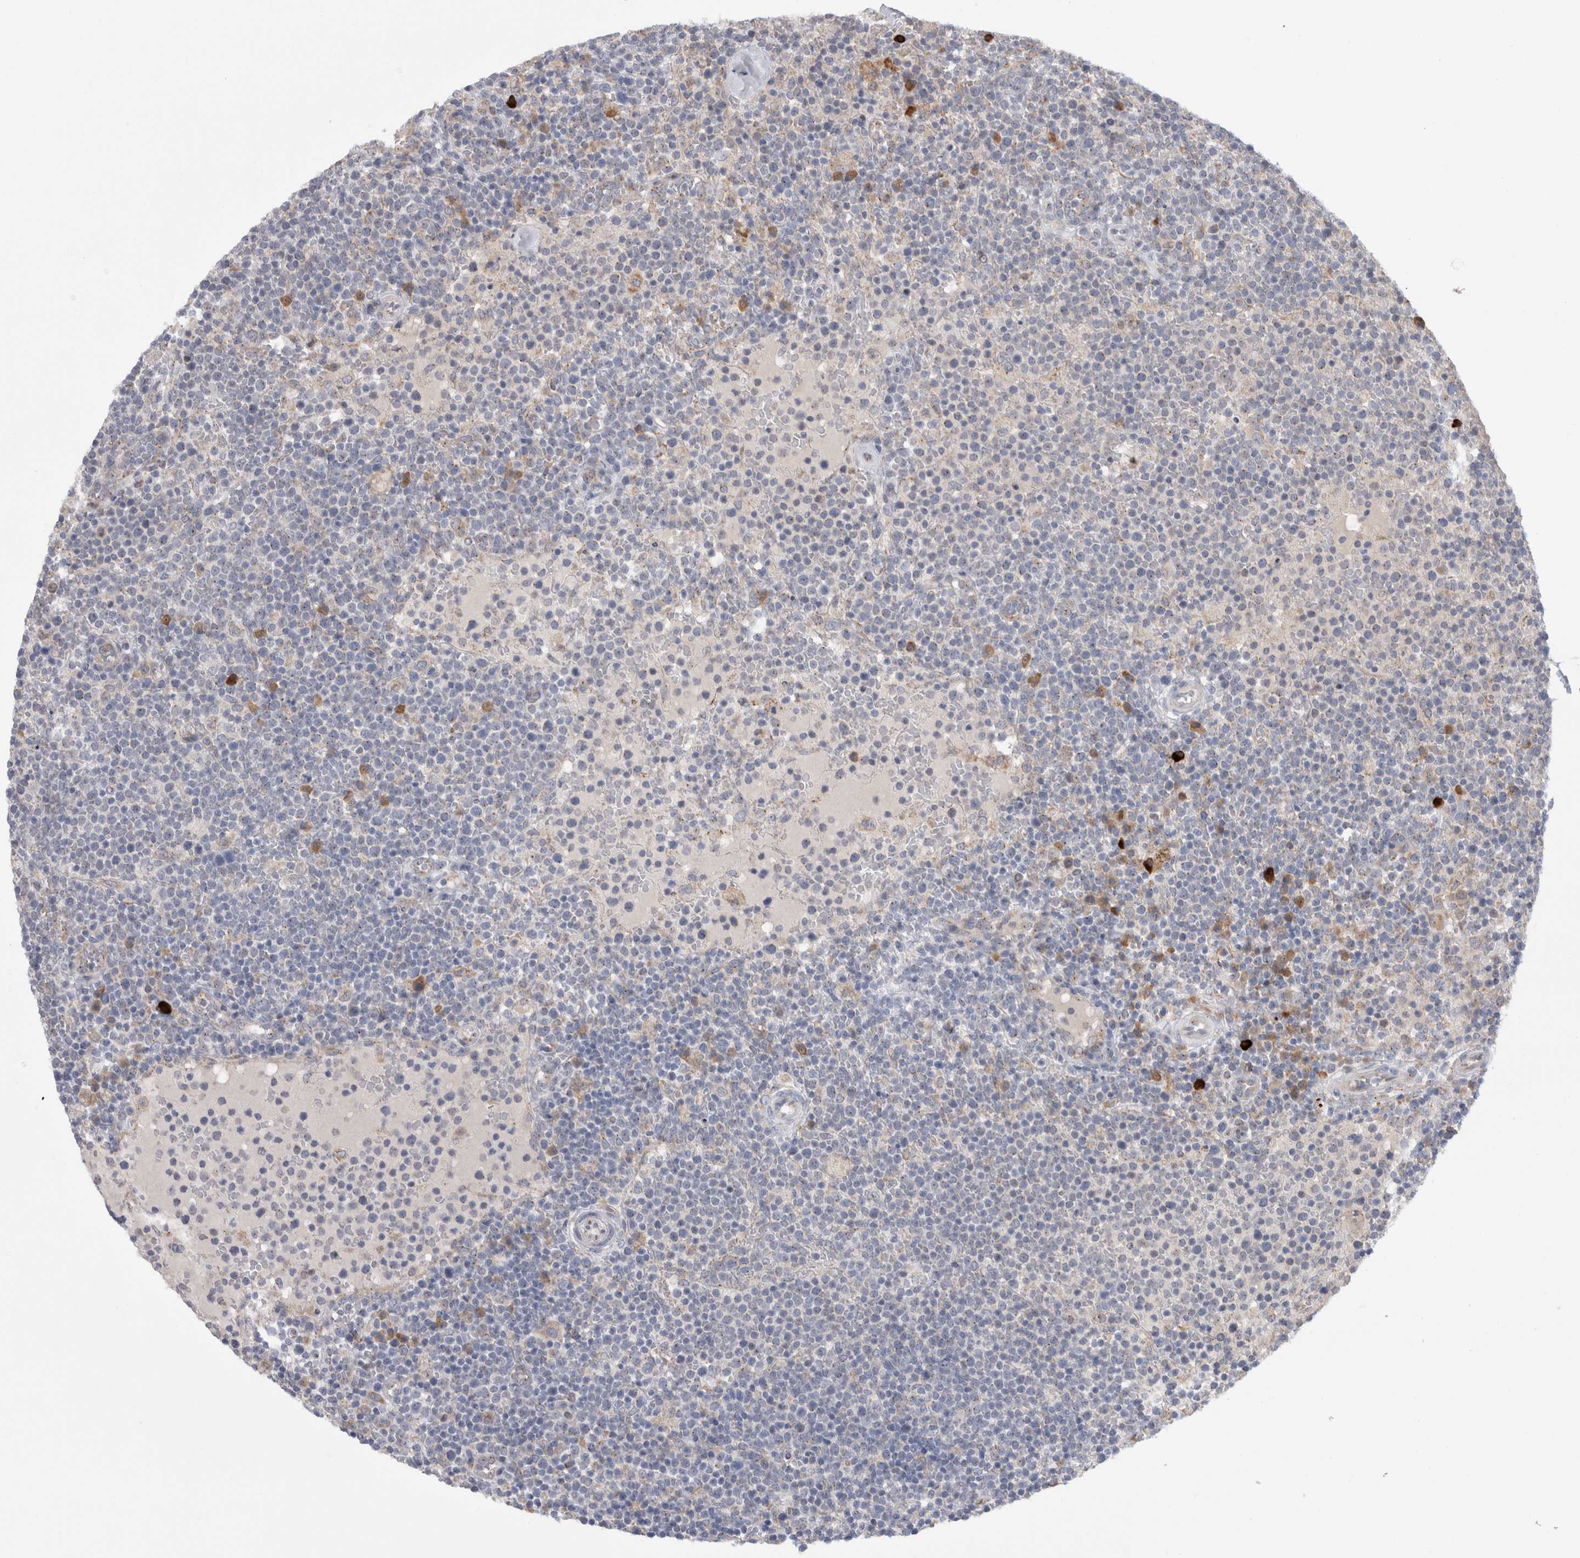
{"staining": {"intensity": "negative", "quantity": "none", "location": "none"}, "tissue": "lymphoma", "cell_type": "Tumor cells", "image_type": "cancer", "snomed": [{"axis": "morphology", "description": "Malignant lymphoma, non-Hodgkin's type, High grade"}, {"axis": "topography", "description": "Lymph node"}], "caption": "This is a micrograph of IHC staining of lymphoma, which shows no staining in tumor cells.", "gene": "ZNF341", "patient": {"sex": "male", "age": 61}}